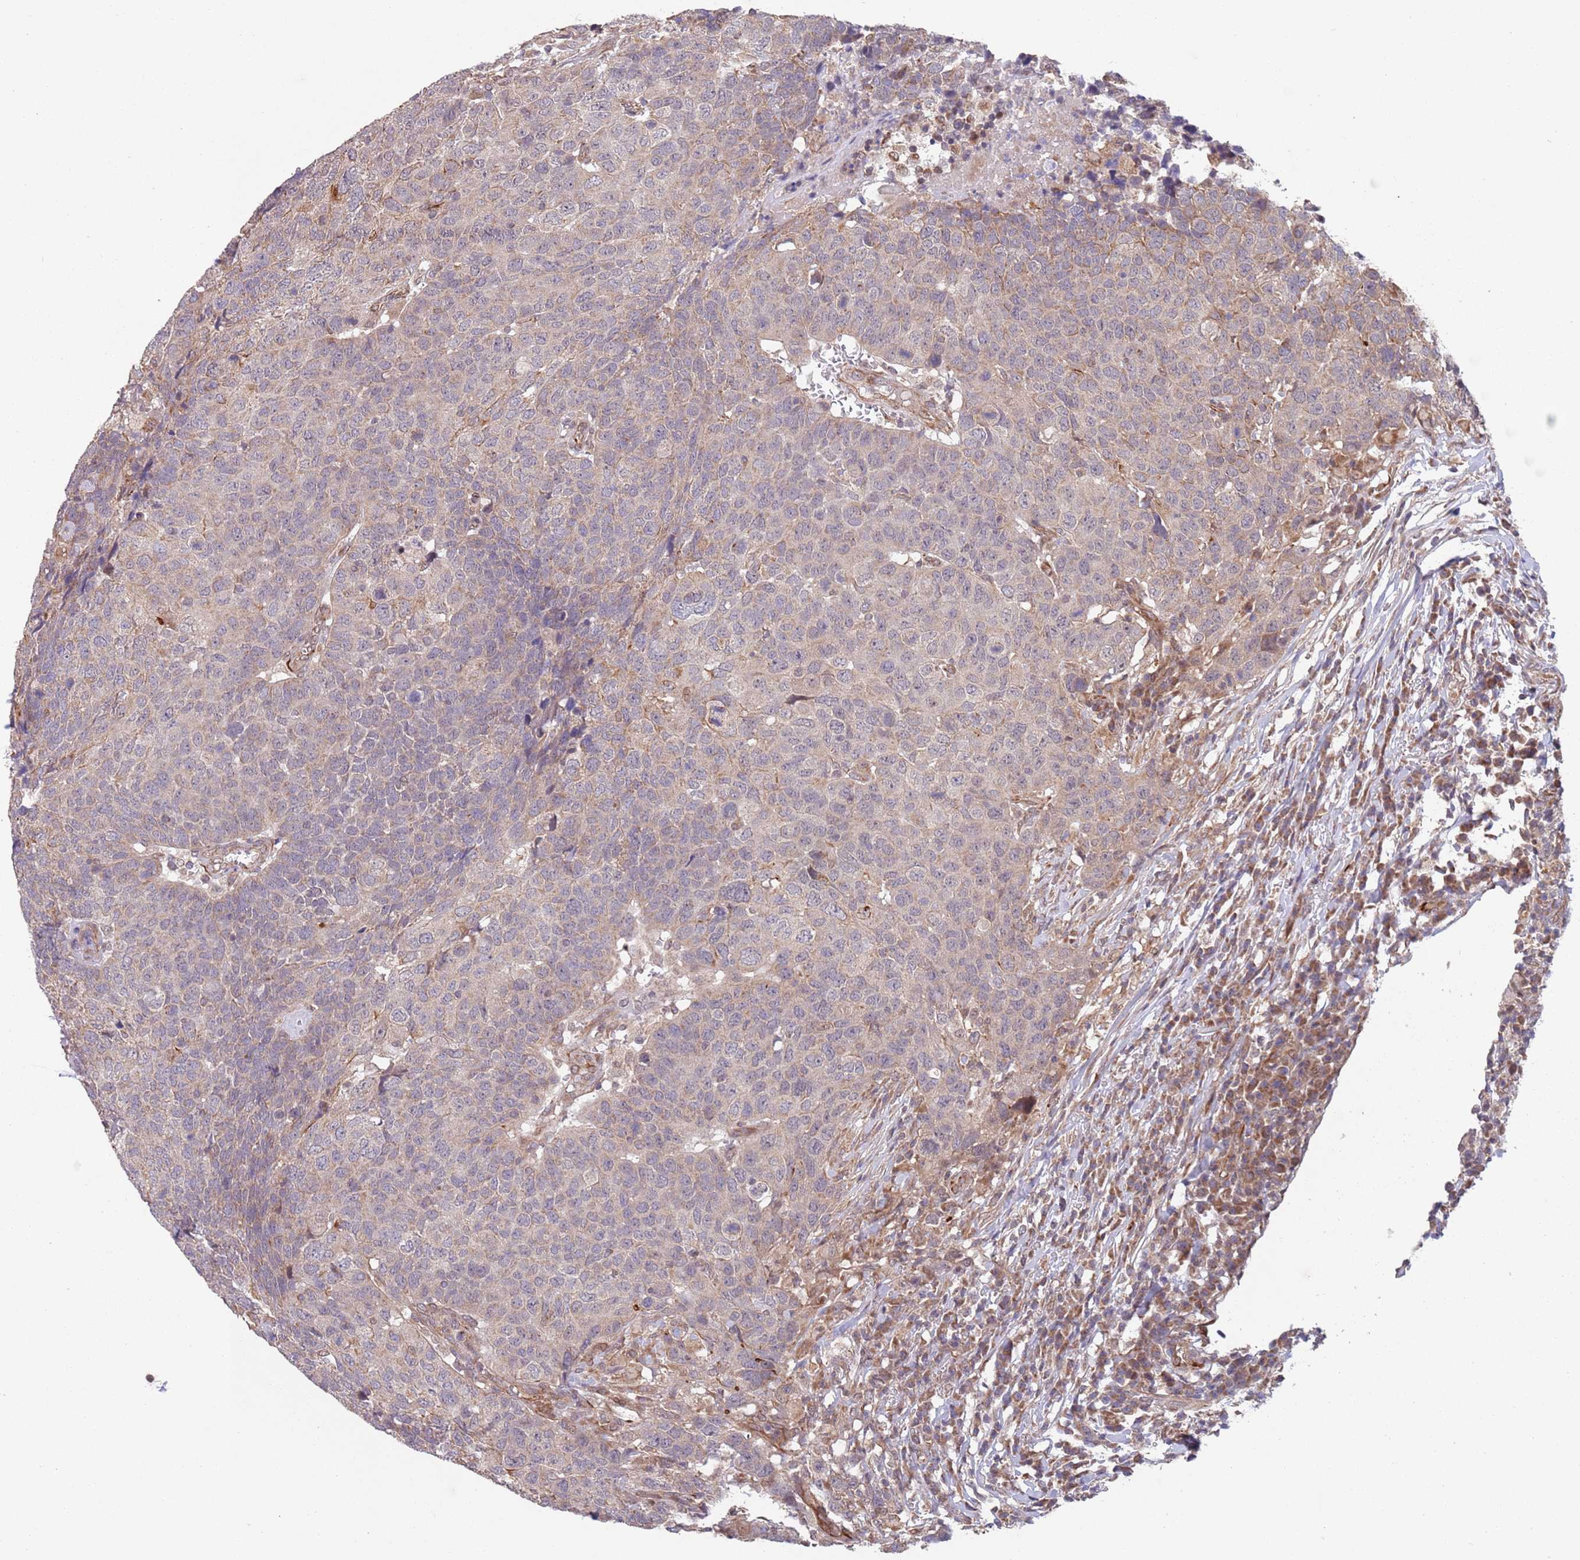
{"staining": {"intensity": "weak", "quantity": "25%-75%", "location": "cytoplasmic/membranous"}, "tissue": "head and neck cancer", "cell_type": "Tumor cells", "image_type": "cancer", "snomed": [{"axis": "morphology", "description": "Normal tissue, NOS"}, {"axis": "morphology", "description": "Squamous cell carcinoma, NOS"}, {"axis": "topography", "description": "Skeletal muscle"}, {"axis": "topography", "description": "Vascular tissue"}, {"axis": "topography", "description": "Peripheral nerve tissue"}, {"axis": "topography", "description": "Head-Neck"}], "caption": "A histopathology image showing weak cytoplasmic/membranous expression in approximately 25%-75% of tumor cells in head and neck cancer, as visualized by brown immunohistochemical staining.", "gene": "CHD9", "patient": {"sex": "male", "age": 66}}